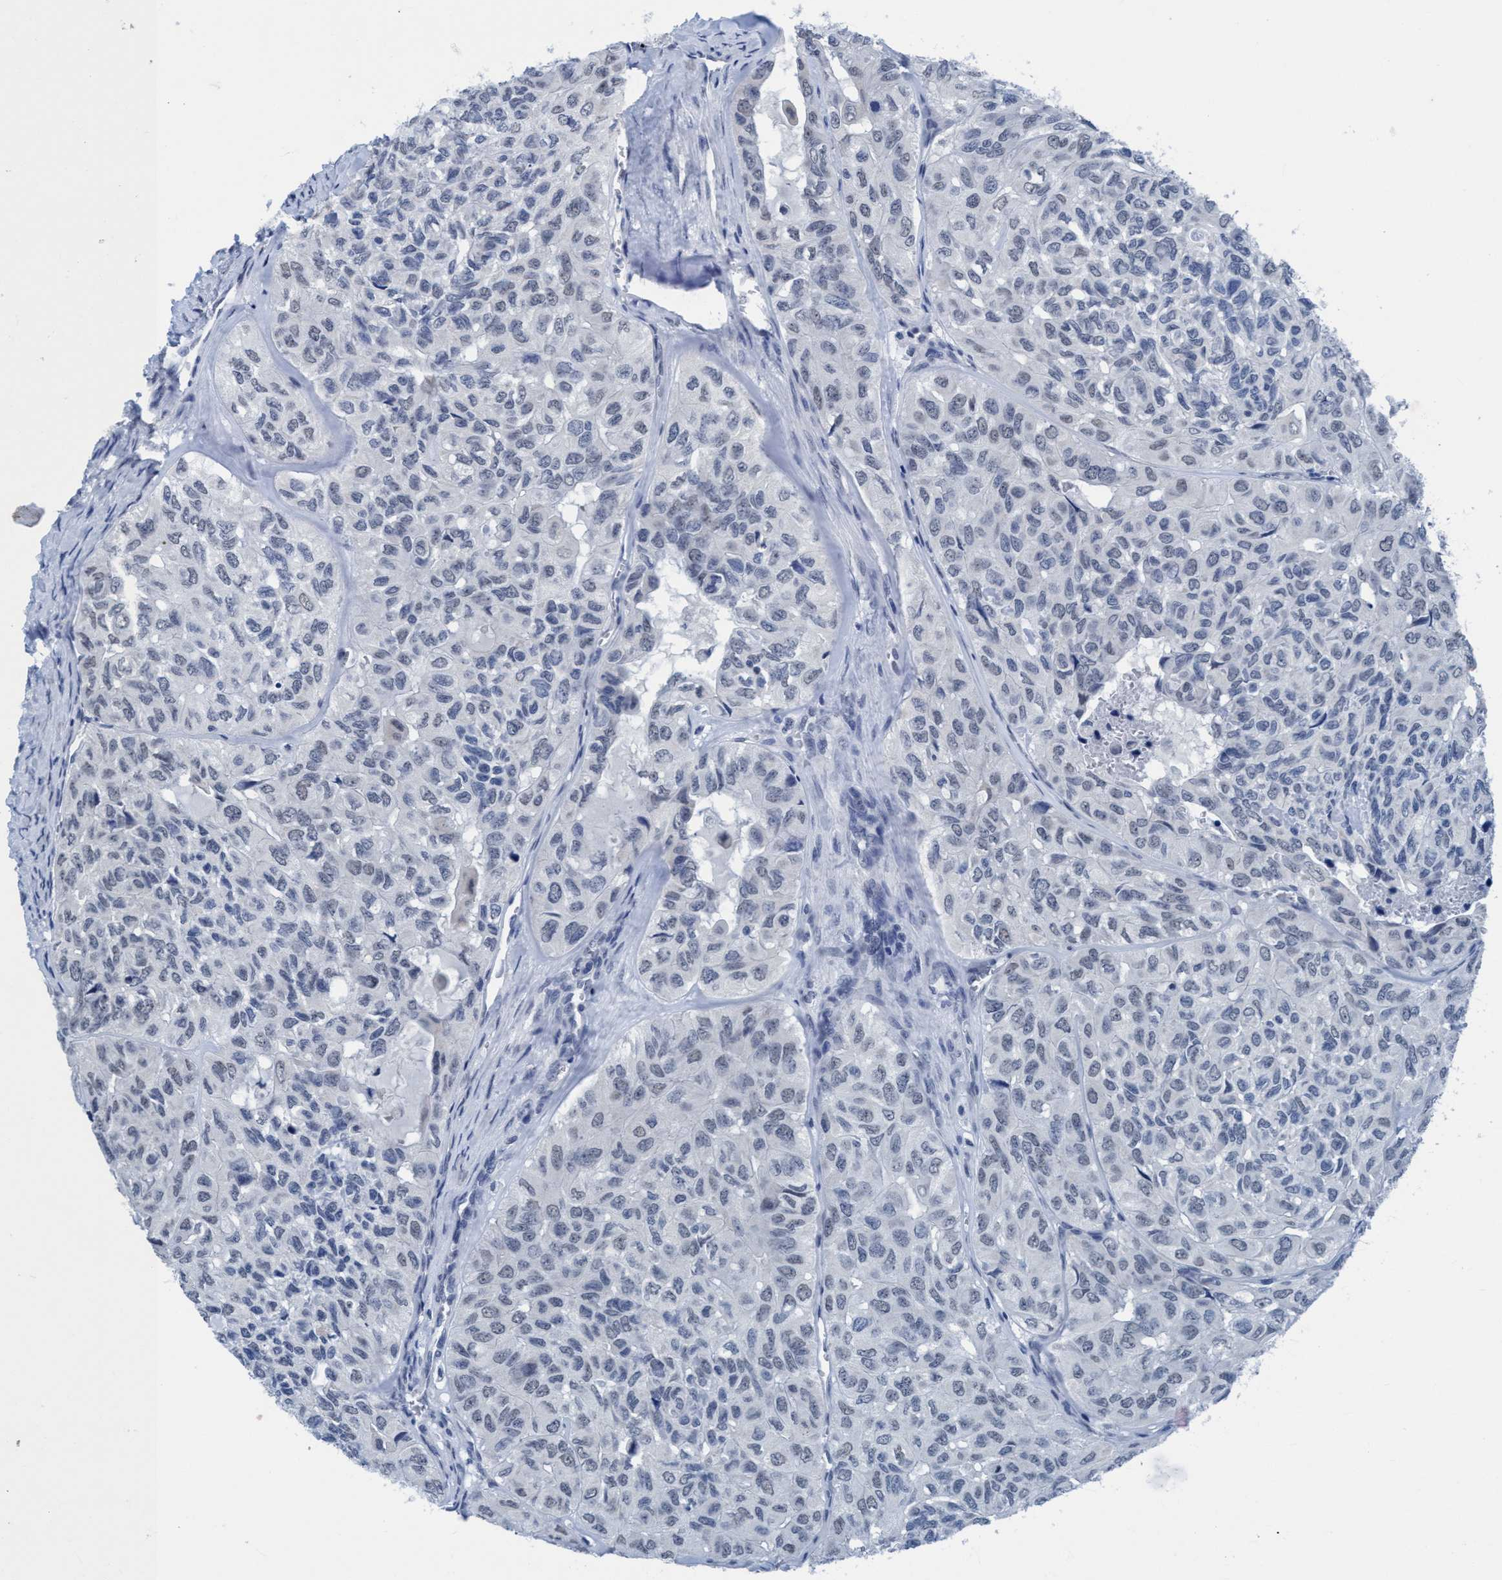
{"staining": {"intensity": "negative", "quantity": "none", "location": "none"}, "tissue": "head and neck cancer", "cell_type": "Tumor cells", "image_type": "cancer", "snomed": [{"axis": "morphology", "description": "Adenocarcinoma, NOS"}, {"axis": "topography", "description": "Salivary gland, NOS"}, {"axis": "topography", "description": "Head-Neck"}], "caption": "Micrograph shows no significant protein staining in tumor cells of head and neck cancer (adenocarcinoma).", "gene": "DNAI1", "patient": {"sex": "female", "age": 76}}